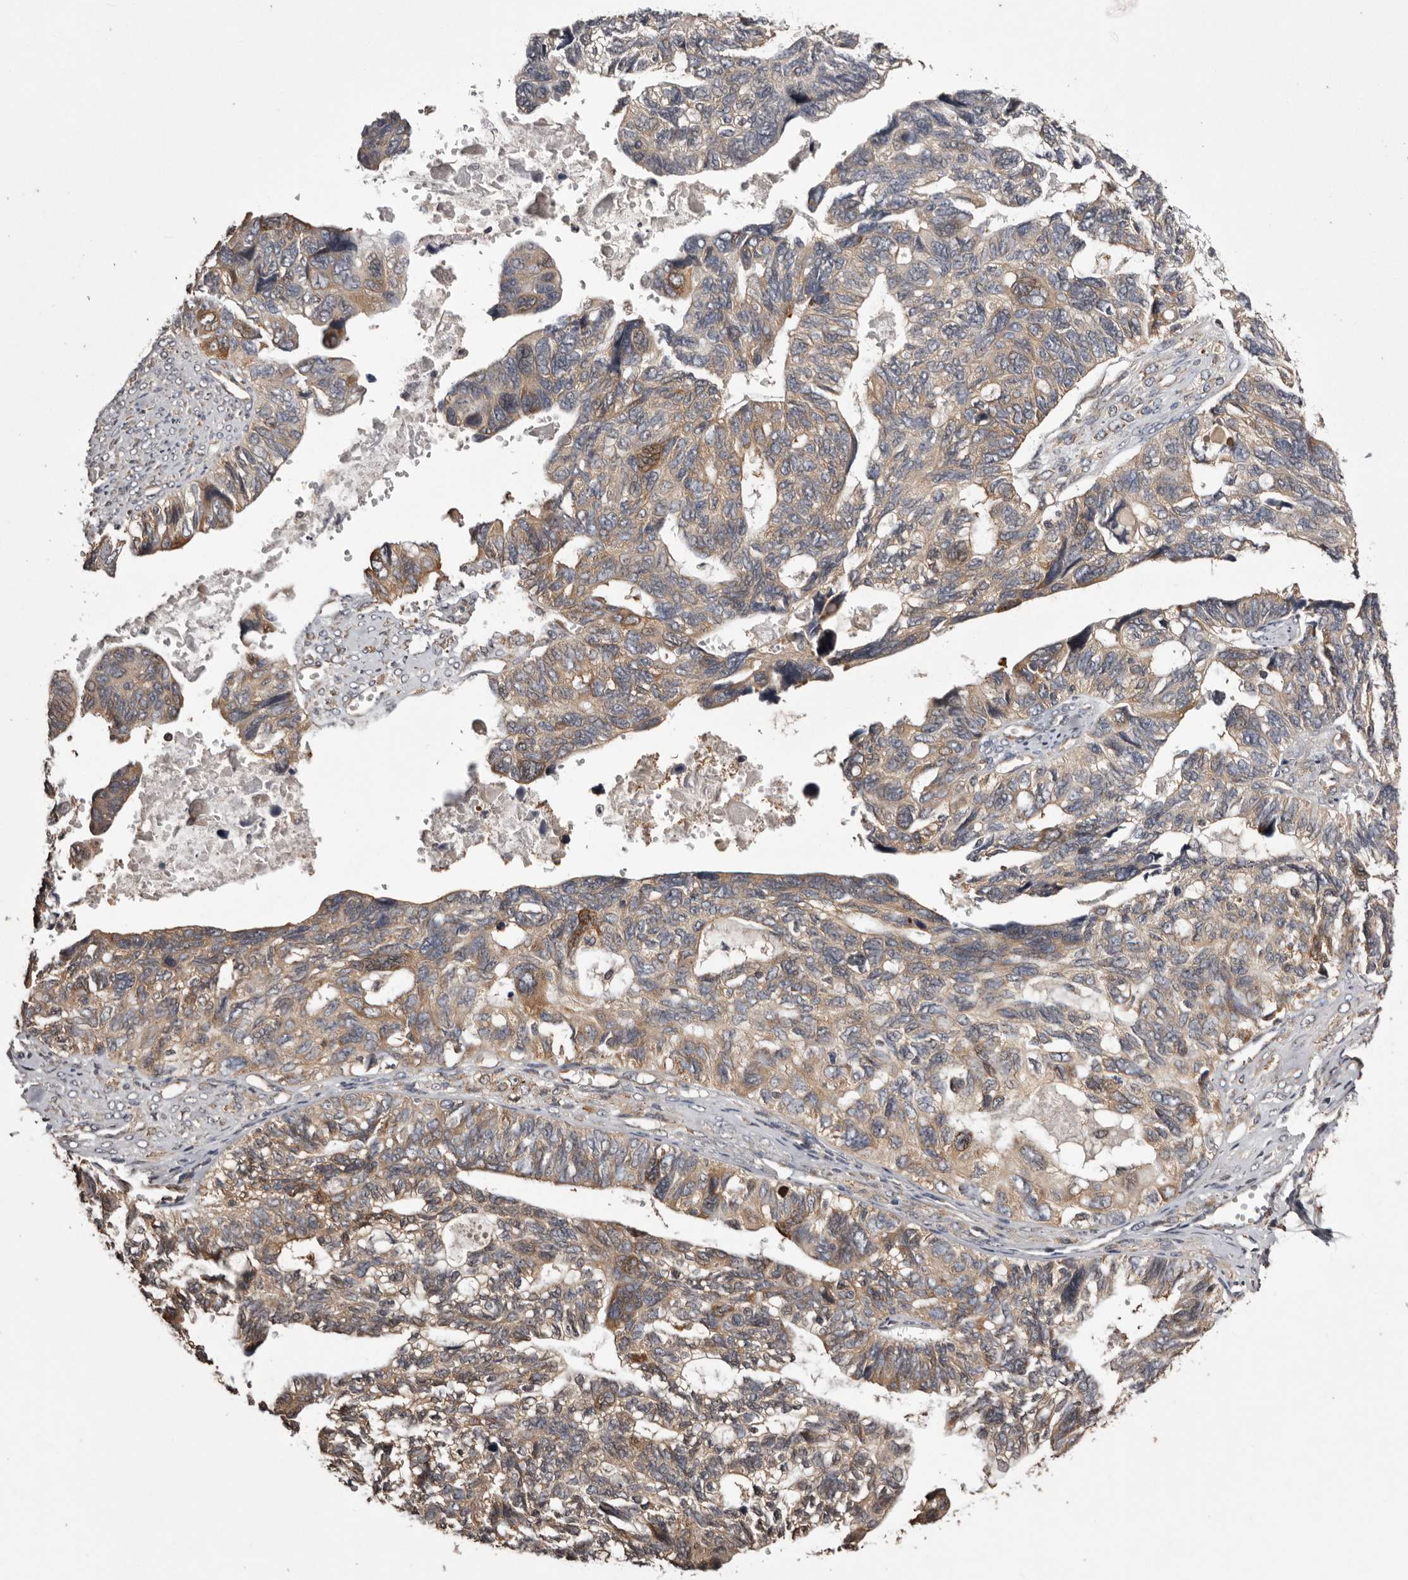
{"staining": {"intensity": "moderate", "quantity": "25%-75%", "location": "cytoplasmic/membranous"}, "tissue": "ovarian cancer", "cell_type": "Tumor cells", "image_type": "cancer", "snomed": [{"axis": "morphology", "description": "Cystadenocarcinoma, serous, NOS"}, {"axis": "topography", "description": "Ovary"}], "caption": "Immunohistochemical staining of ovarian serous cystadenocarcinoma exhibits medium levels of moderate cytoplasmic/membranous positivity in about 25%-75% of tumor cells.", "gene": "DARS1", "patient": {"sex": "female", "age": 79}}